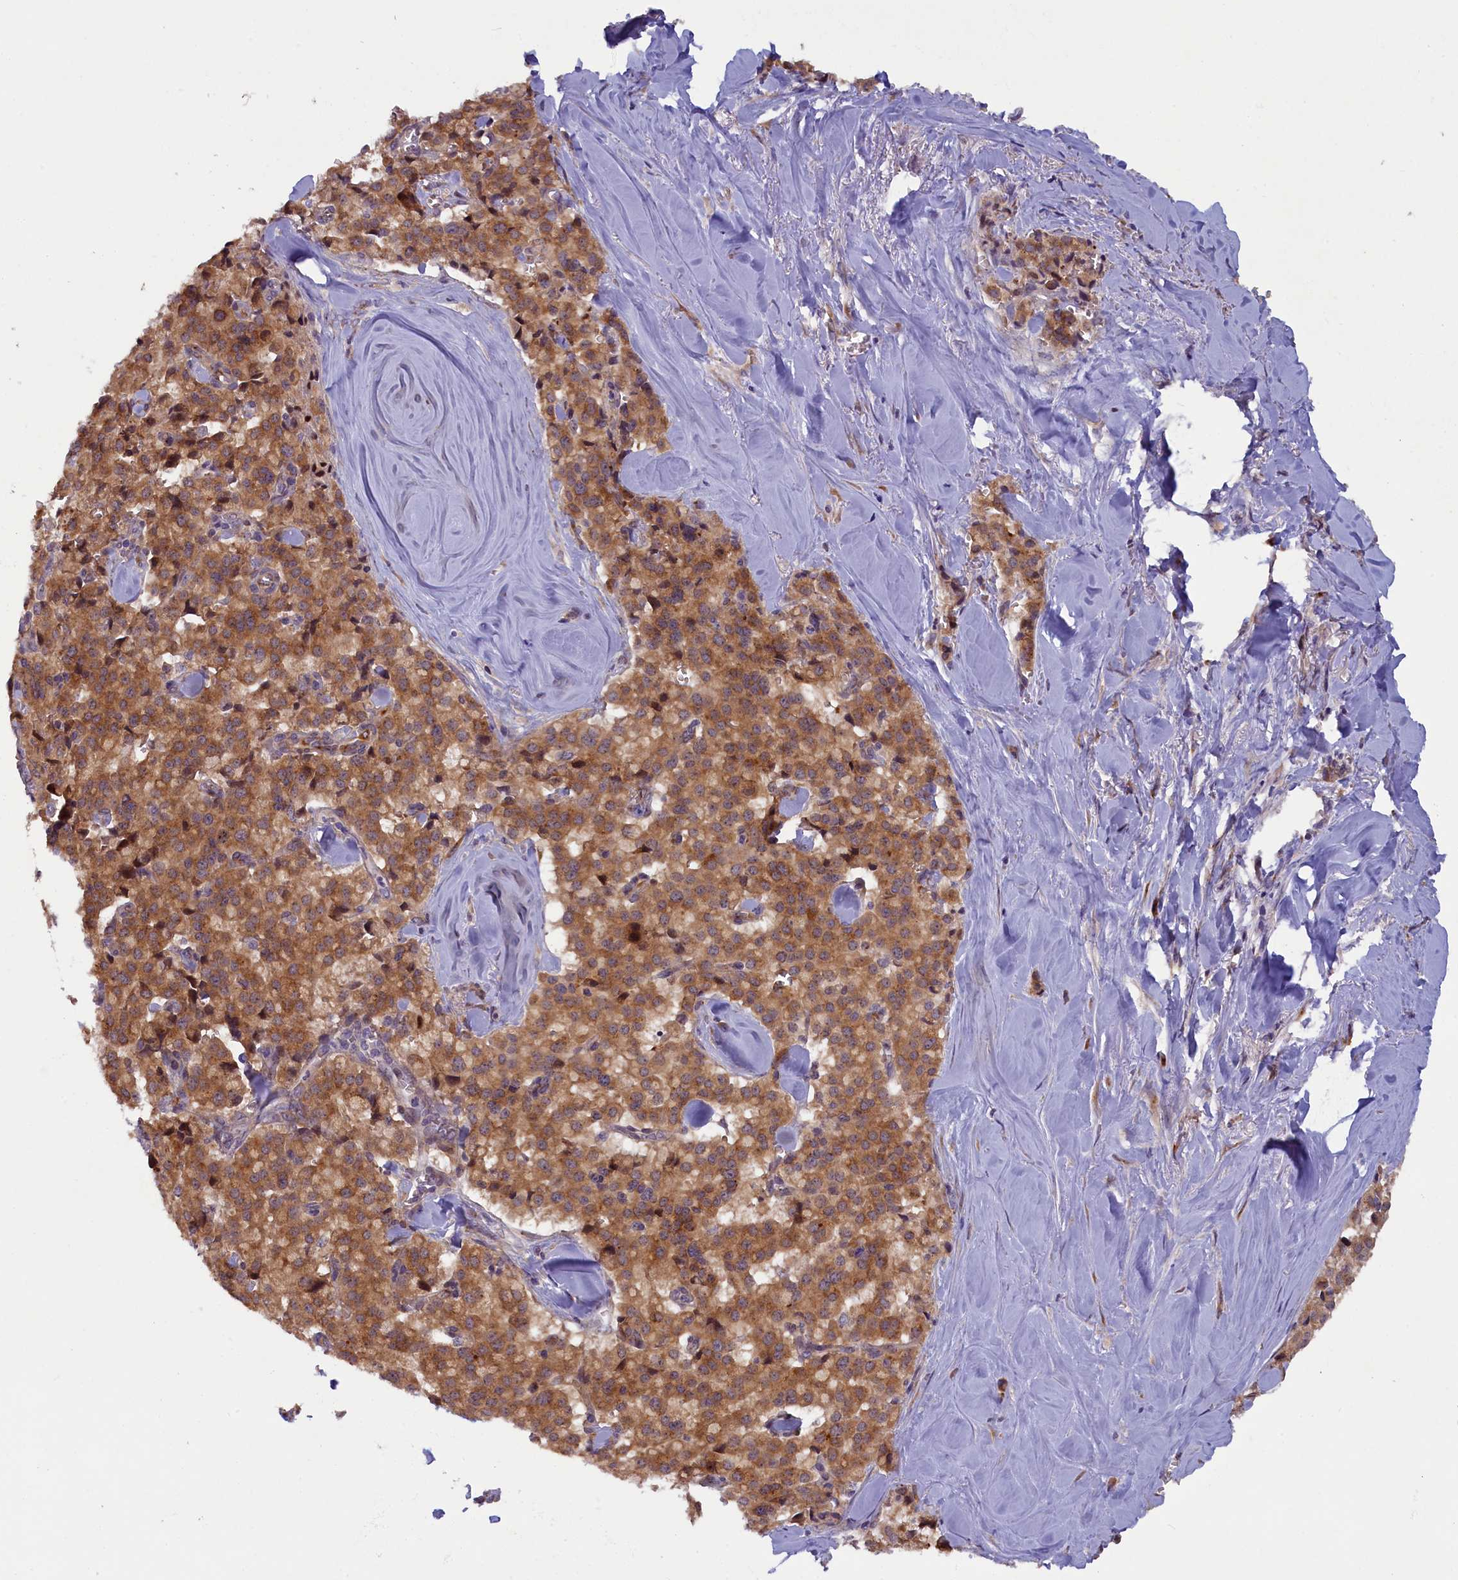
{"staining": {"intensity": "moderate", "quantity": ">75%", "location": "cytoplasmic/membranous"}, "tissue": "pancreatic cancer", "cell_type": "Tumor cells", "image_type": "cancer", "snomed": [{"axis": "morphology", "description": "Adenocarcinoma, NOS"}, {"axis": "topography", "description": "Pancreas"}], "caption": "High-magnification brightfield microscopy of pancreatic adenocarcinoma stained with DAB (3,3'-diaminobenzidine) (brown) and counterstained with hematoxylin (blue). tumor cells exhibit moderate cytoplasmic/membranous staining is present in about>75% of cells. Using DAB (3,3'-diaminobenzidine) (brown) and hematoxylin (blue) stains, captured at high magnification using brightfield microscopy.", "gene": "CCDC9B", "patient": {"sex": "male", "age": 65}}